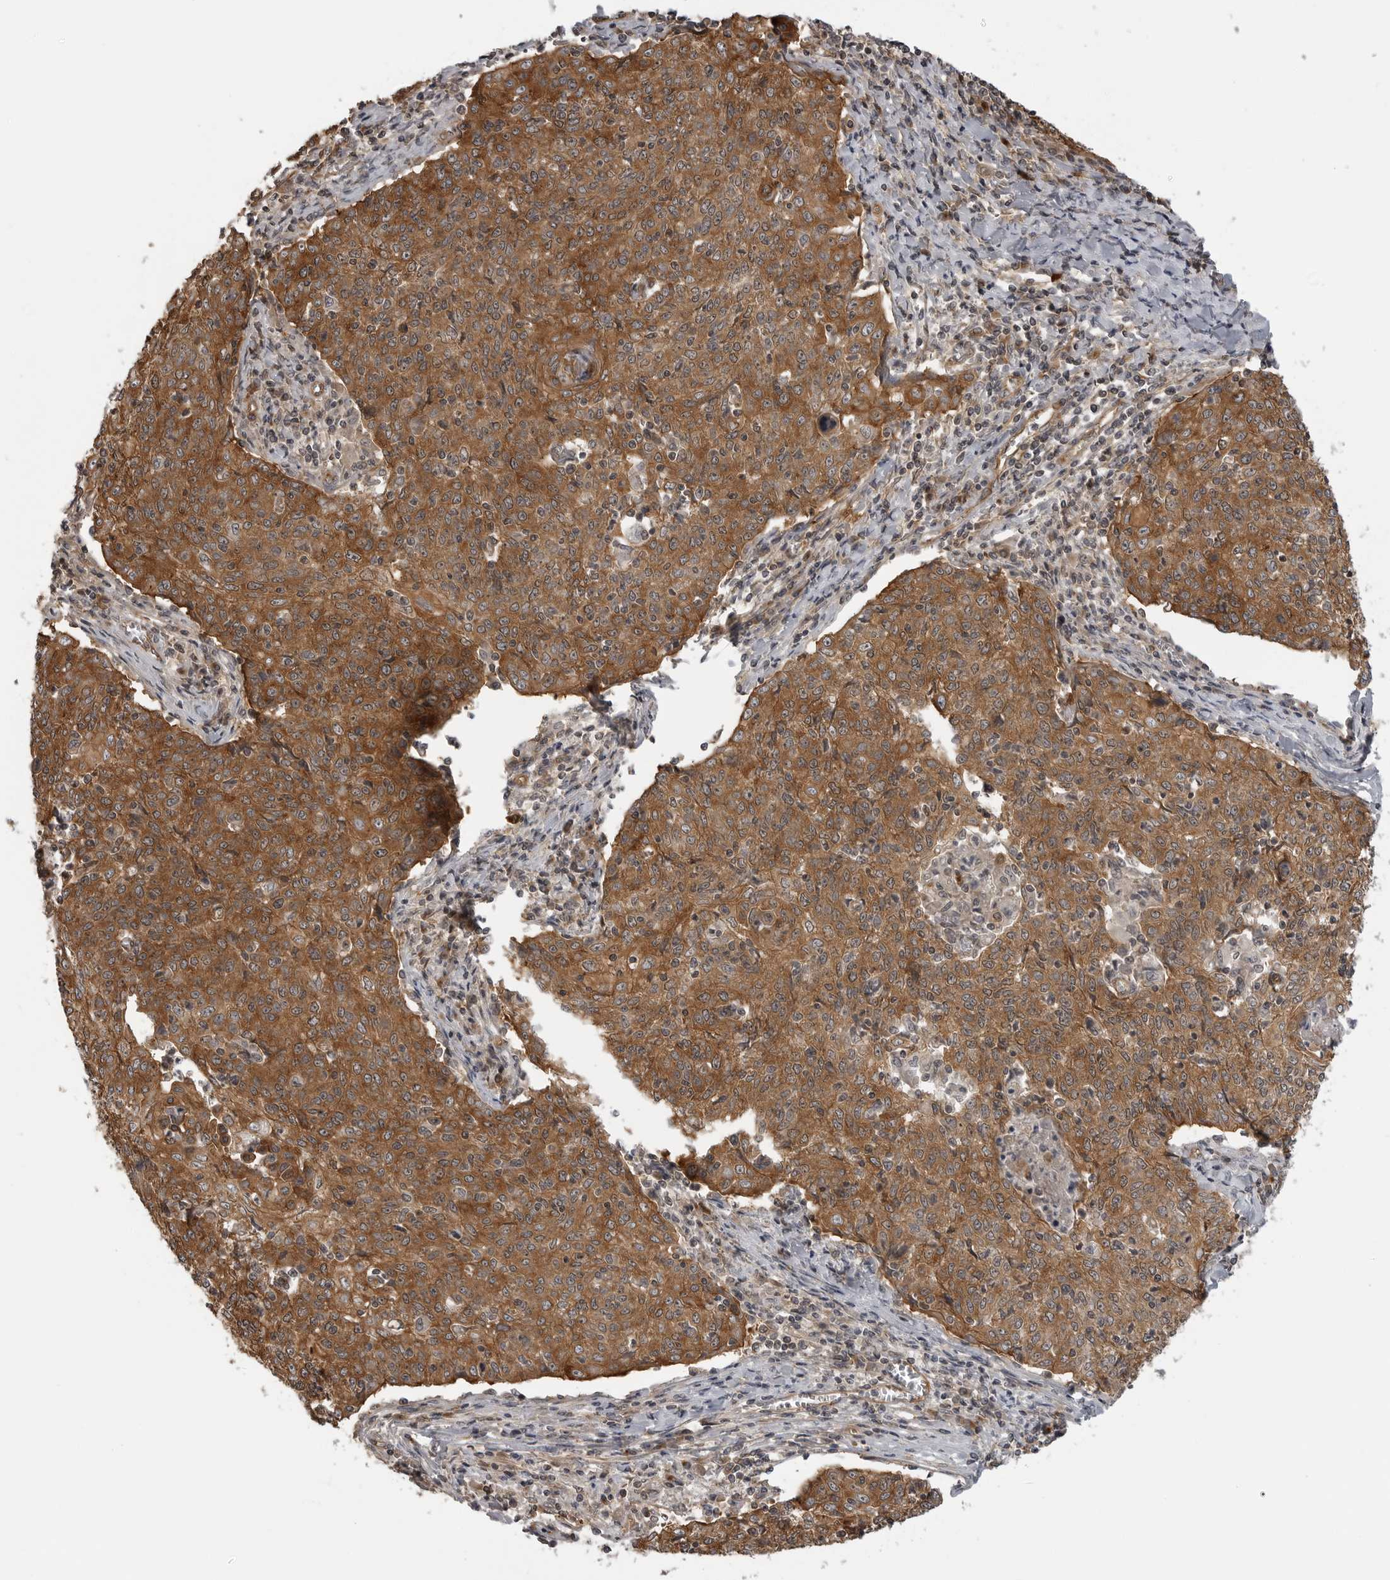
{"staining": {"intensity": "strong", "quantity": ">75%", "location": "cytoplasmic/membranous"}, "tissue": "cervical cancer", "cell_type": "Tumor cells", "image_type": "cancer", "snomed": [{"axis": "morphology", "description": "Squamous cell carcinoma, NOS"}, {"axis": "topography", "description": "Cervix"}], "caption": "This histopathology image displays immunohistochemistry (IHC) staining of cervical cancer (squamous cell carcinoma), with high strong cytoplasmic/membranous positivity in about >75% of tumor cells.", "gene": "LRRC45", "patient": {"sex": "female", "age": 48}}